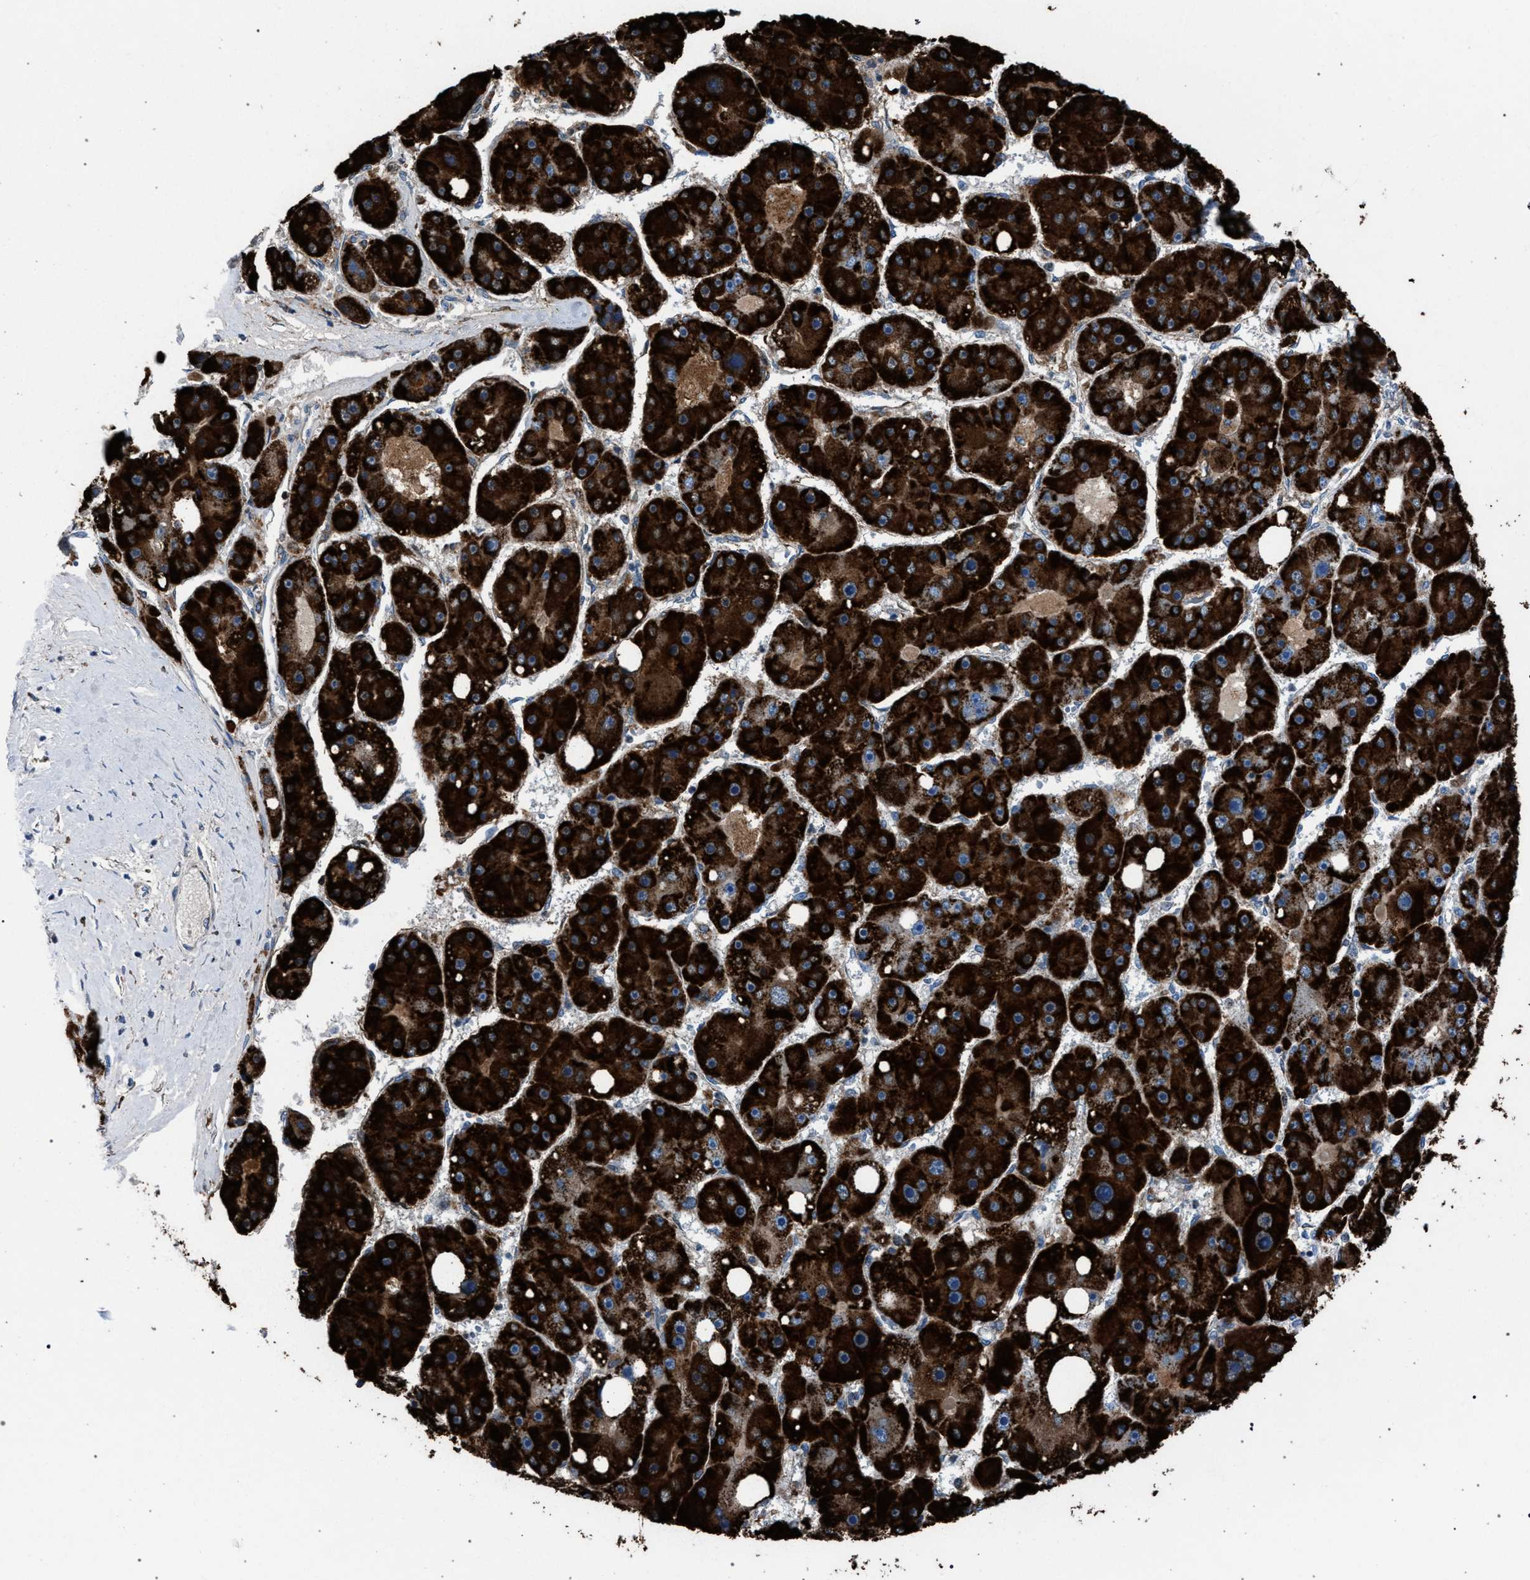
{"staining": {"intensity": "strong", "quantity": ">75%", "location": "cytoplasmic/membranous"}, "tissue": "liver cancer", "cell_type": "Tumor cells", "image_type": "cancer", "snomed": [{"axis": "morphology", "description": "Carcinoma, Hepatocellular, NOS"}, {"axis": "topography", "description": "Liver"}], "caption": "About >75% of tumor cells in hepatocellular carcinoma (liver) exhibit strong cytoplasmic/membranous protein staining as visualized by brown immunohistochemical staining.", "gene": "HSD17B4", "patient": {"sex": "female", "age": 61}}